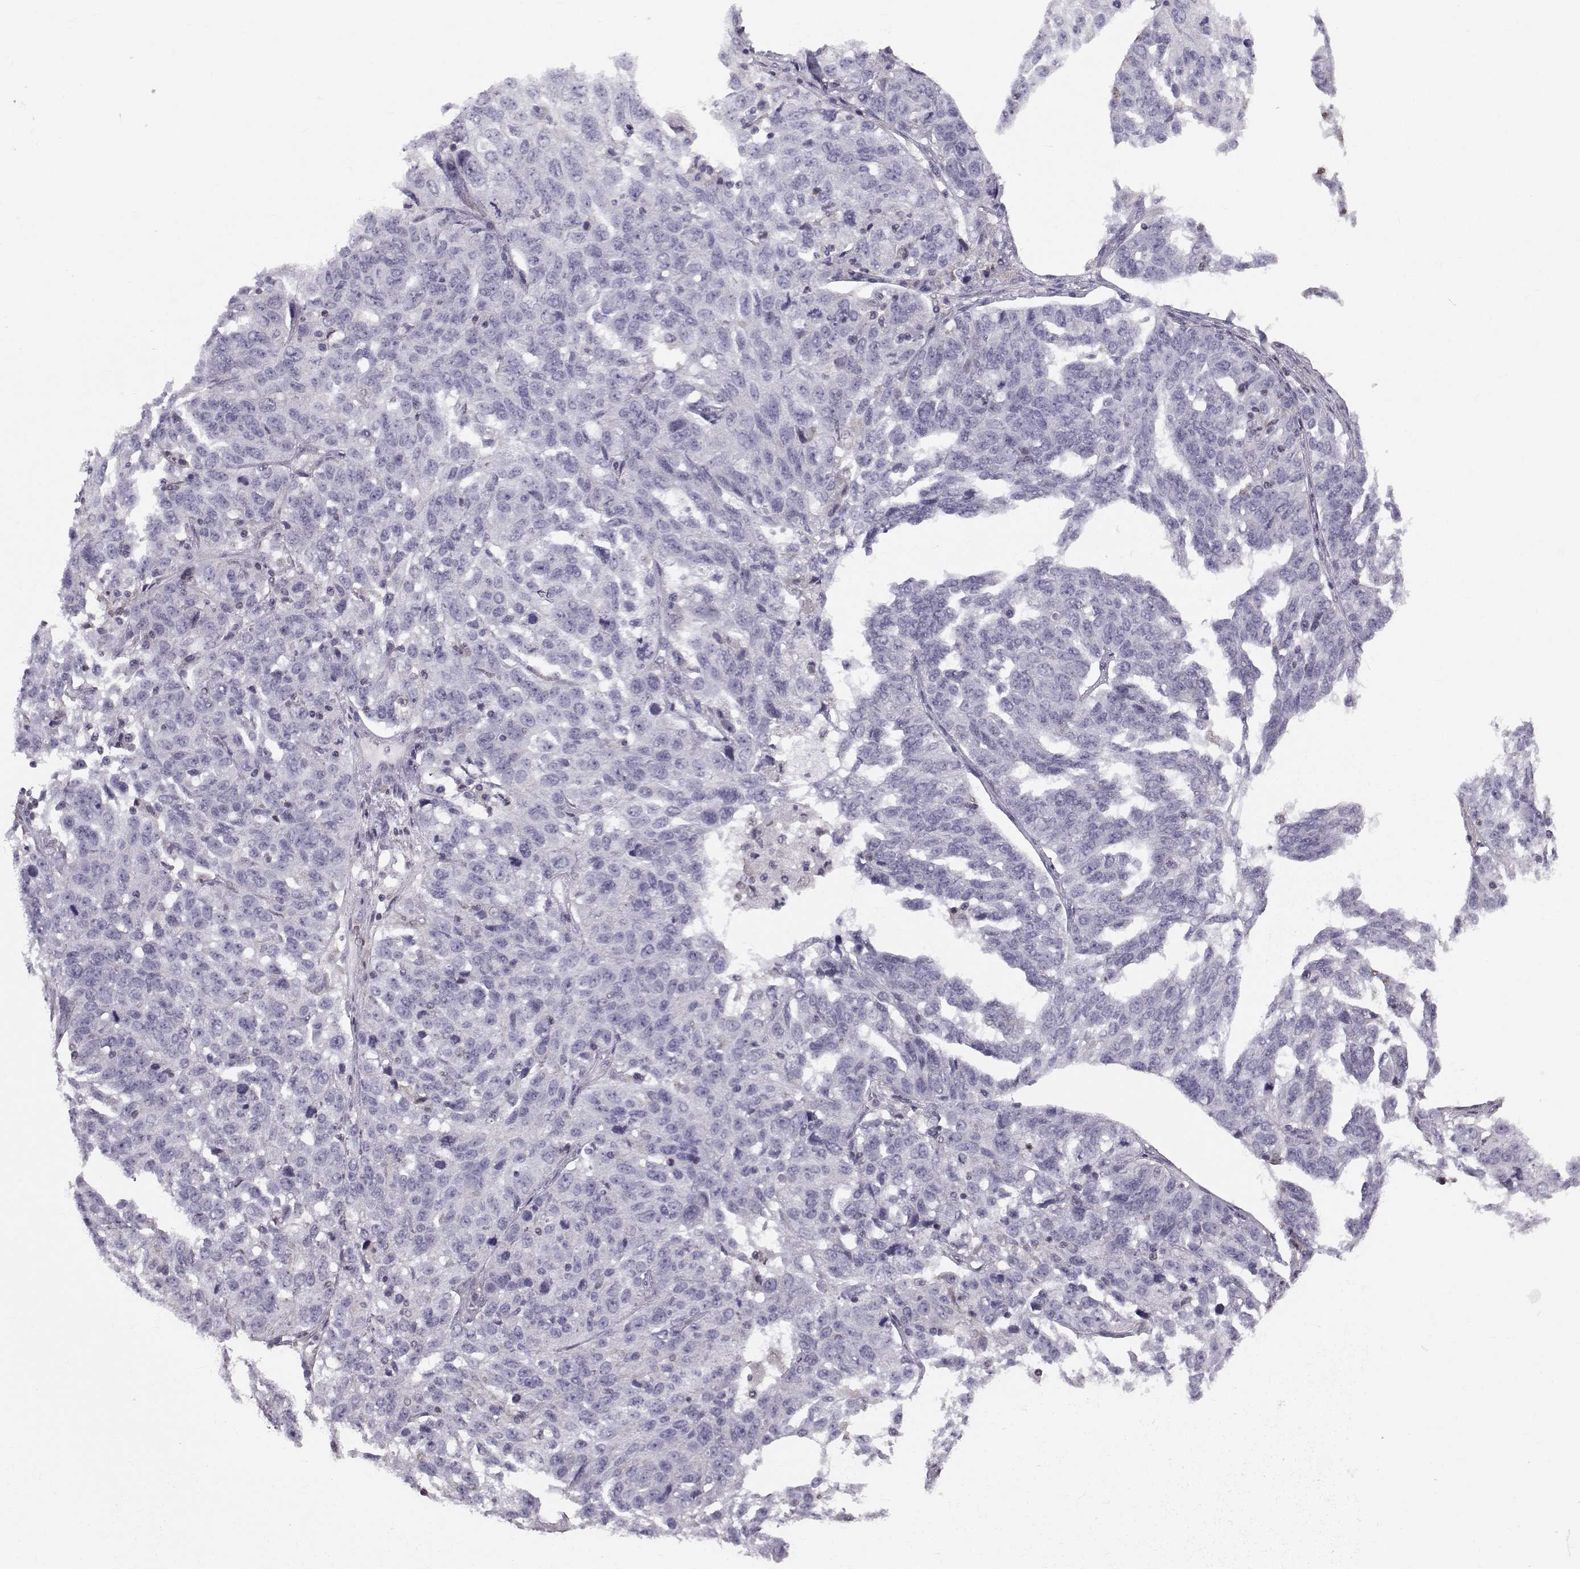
{"staining": {"intensity": "negative", "quantity": "none", "location": "none"}, "tissue": "ovarian cancer", "cell_type": "Tumor cells", "image_type": "cancer", "snomed": [{"axis": "morphology", "description": "Cystadenocarcinoma, serous, NOS"}, {"axis": "topography", "description": "Ovary"}], "caption": "The histopathology image reveals no significant expression in tumor cells of ovarian cancer. (Immunohistochemistry (ihc), brightfield microscopy, high magnification).", "gene": "GARIN3", "patient": {"sex": "female", "age": 71}}